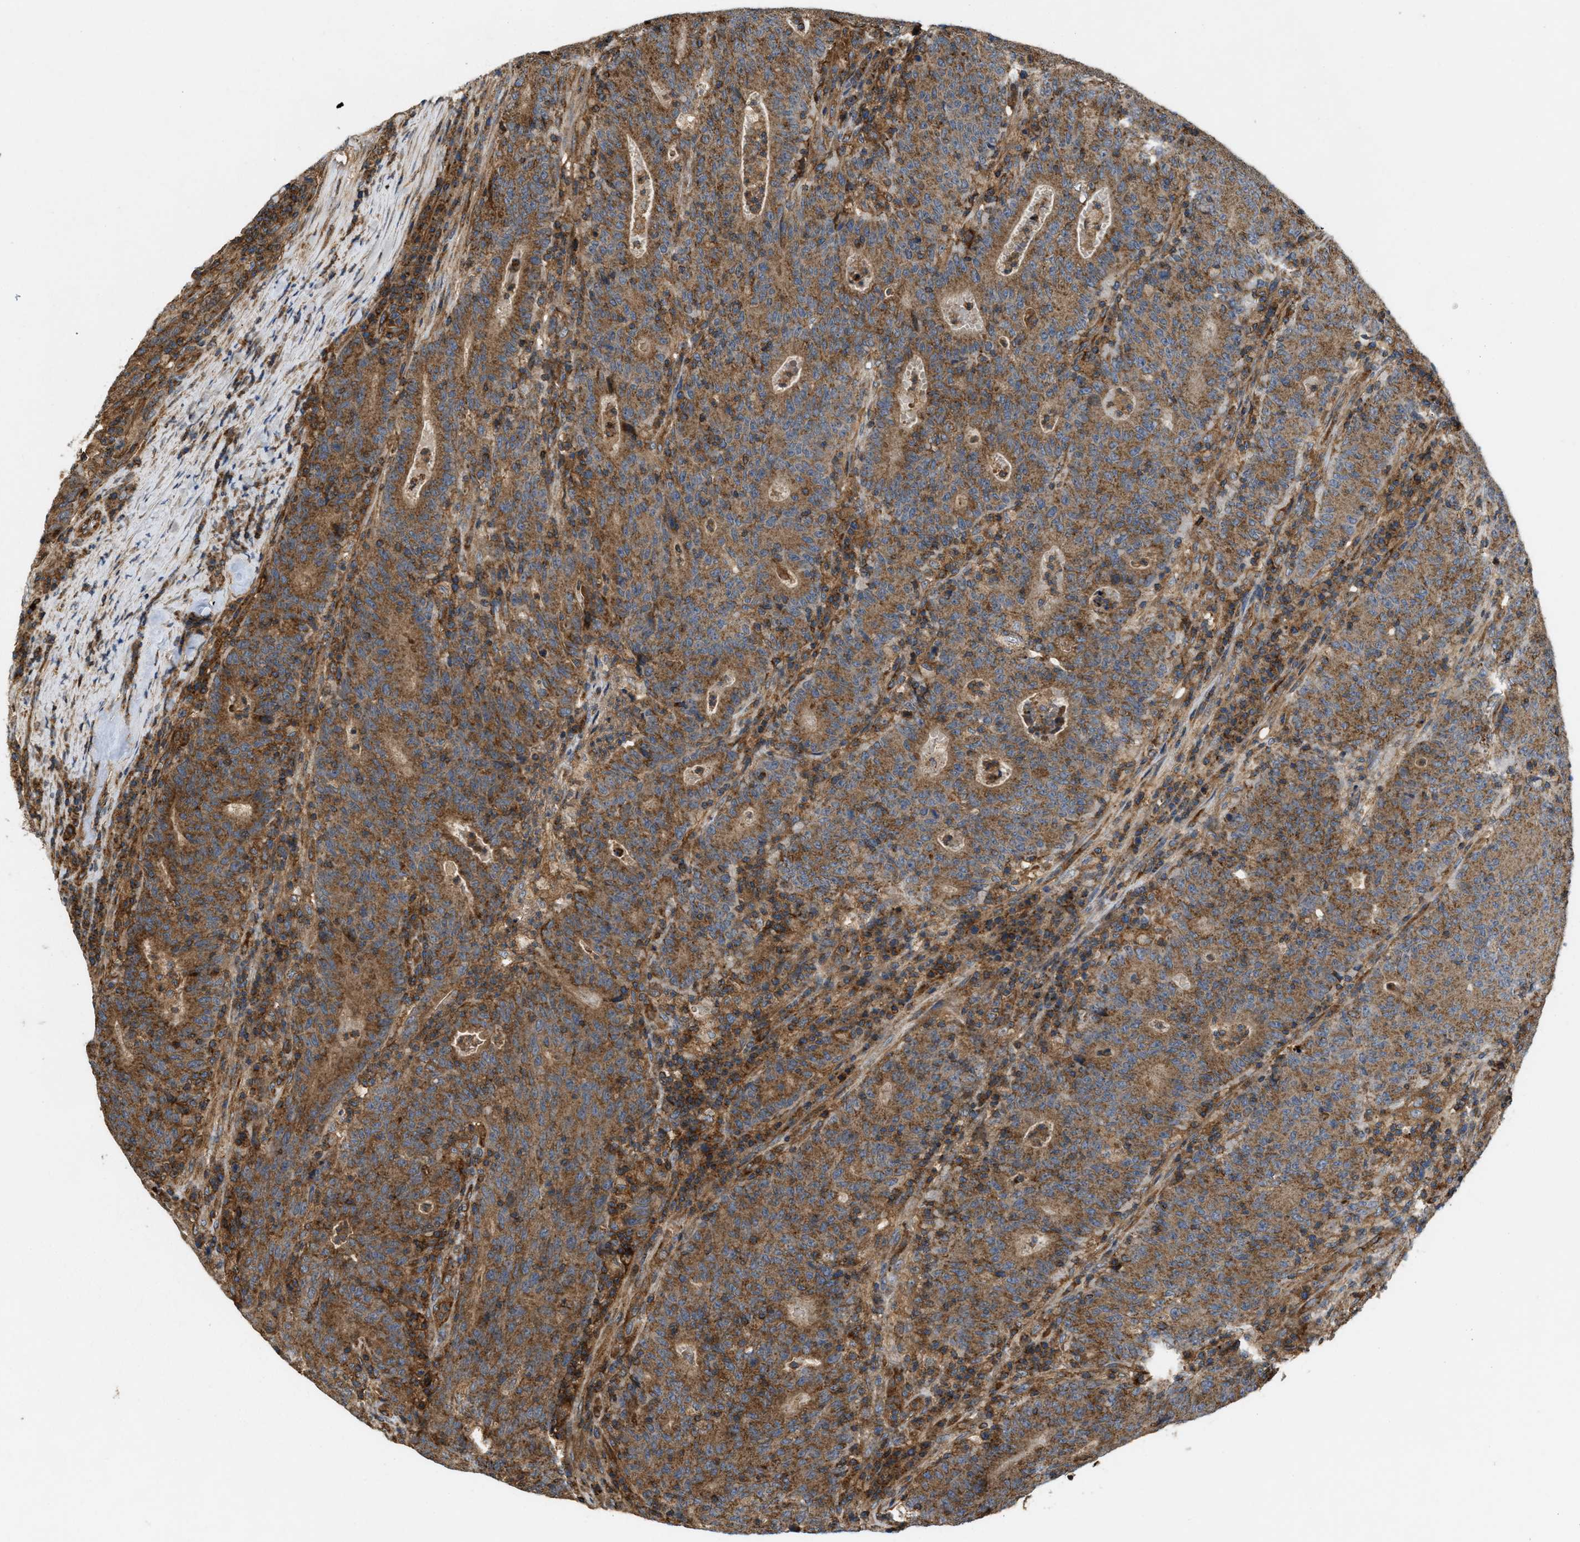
{"staining": {"intensity": "moderate", "quantity": ">75%", "location": "cytoplasmic/membranous"}, "tissue": "colorectal cancer", "cell_type": "Tumor cells", "image_type": "cancer", "snomed": [{"axis": "morphology", "description": "Adenocarcinoma, NOS"}, {"axis": "topography", "description": "Colon"}], "caption": "Protein staining of colorectal adenocarcinoma tissue exhibits moderate cytoplasmic/membranous expression in about >75% of tumor cells.", "gene": "GNB4", "patient": {"sex": "female", "age": 75}}